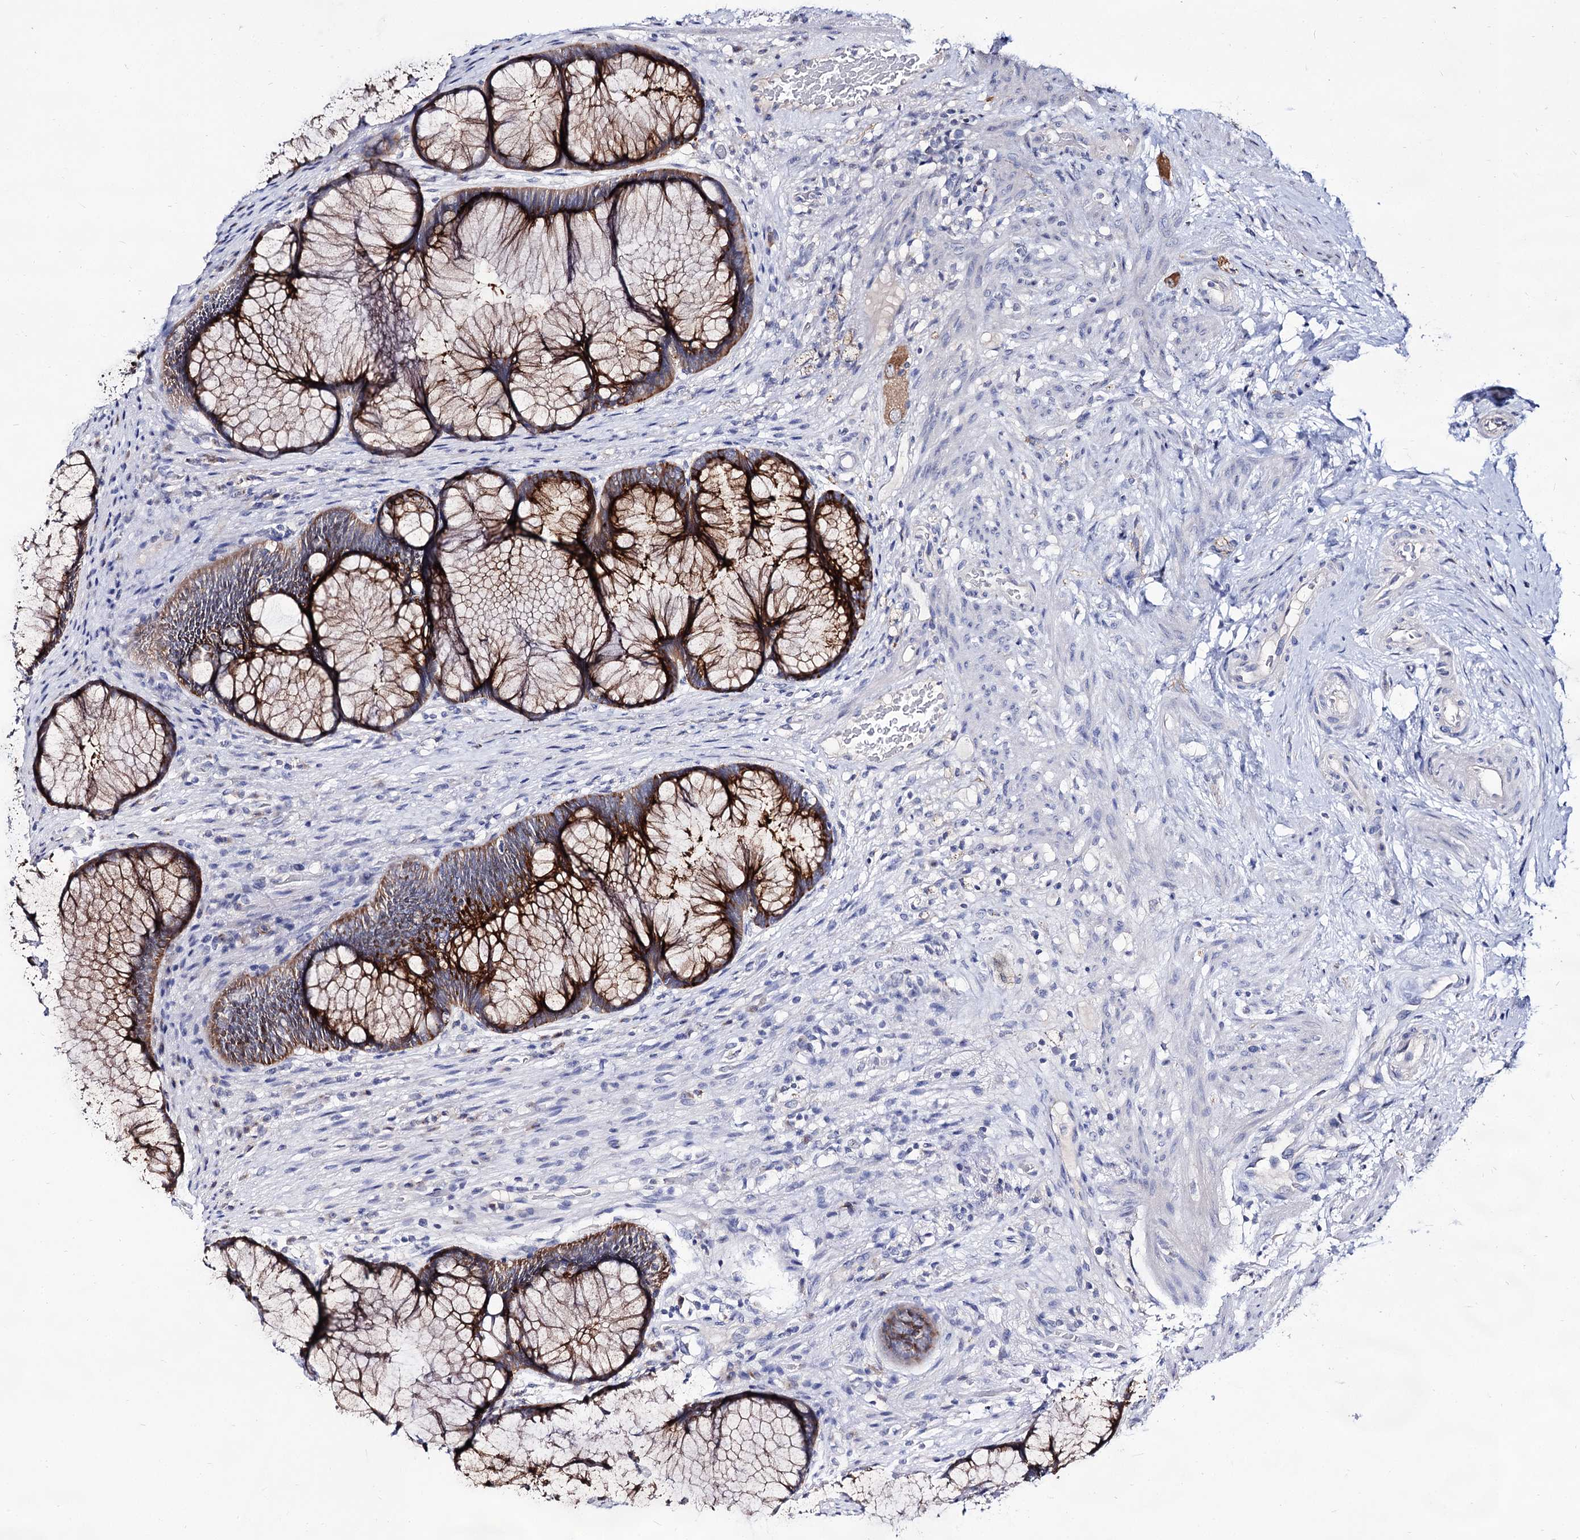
{"staining": {"intensity": "strong", "quantity": "25%-75%", "location": "cytoplasmic/membranous"}, "tissue": "rectum", "cell_type": "Glandular cells", "image_type": "normal", "snomed": [{"axis": "morphology", "description": "Normal tissue, NOS"}, {"axis": "topography", "description": "Rectum"}], "caption": "Immunohistochemical staining of benign rectum exhibits strong cytoplasmic/membranous protein expression in about 25%-75% of glandular cells.", "gene": "ARFIP2", "patient": {"sex": "male", "age": 51}}